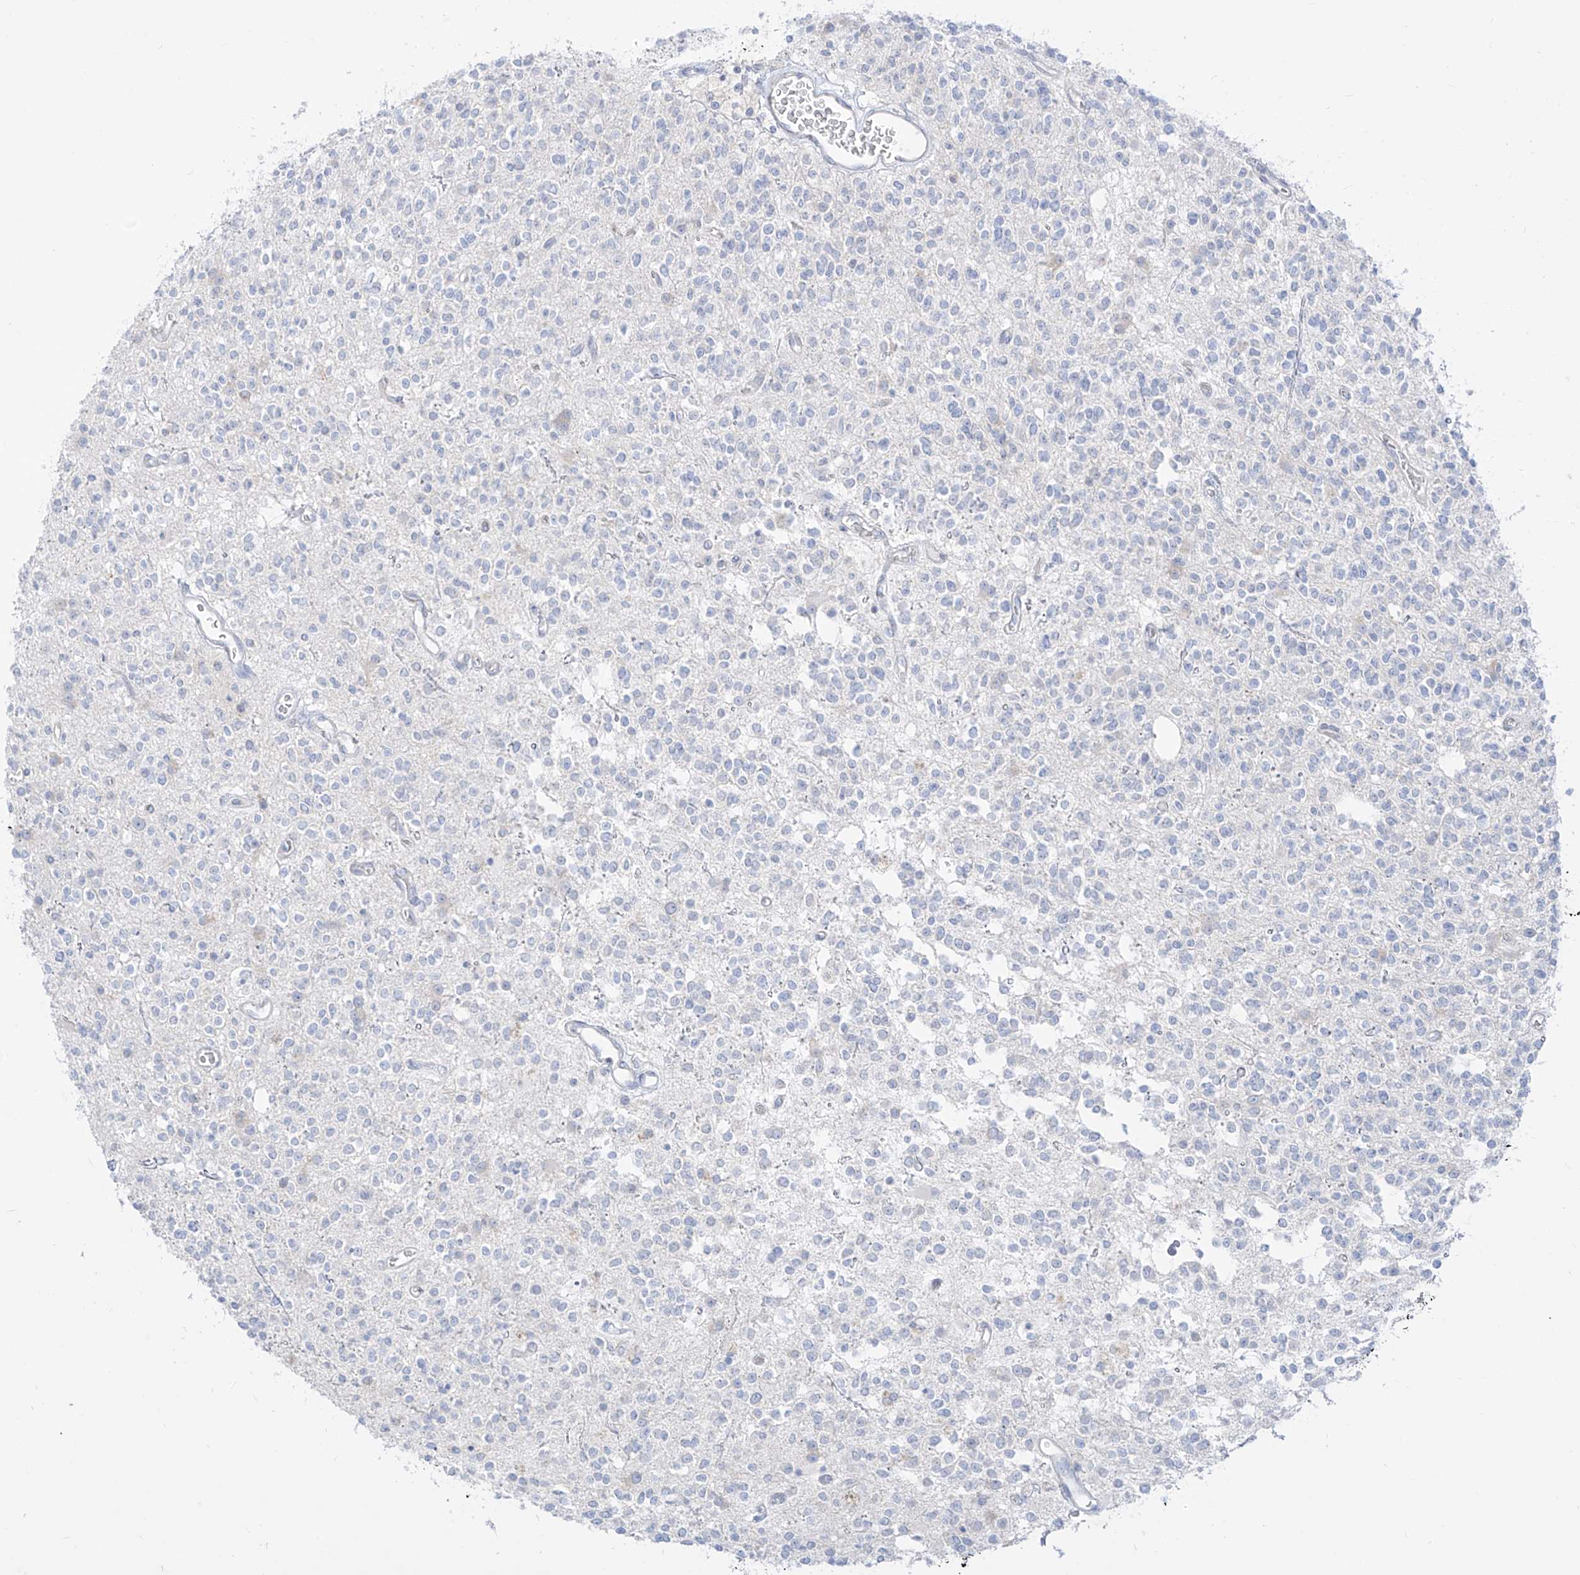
{"staining": {"intensity": "negative", "quantity": "none", "location": "none"}, "tissue": "glioma", "cell_type": "Tumor cells", "image_type": "cancer", "snomed": [{"axis": "morphology", "description": "Glioma, malignant, High grade"}, {"axis": "topography", "description": "Brain"}], "caption": "There is no significant expression in tumor cells of glioma. (Stains: DAB immunohistochemistry (IHC) with hematoxylin counter stain, Microscopy: brightfield microscopy at high magnification).", "gene": "SYTL3", "patient": {"sex": "male", "age": 34}}